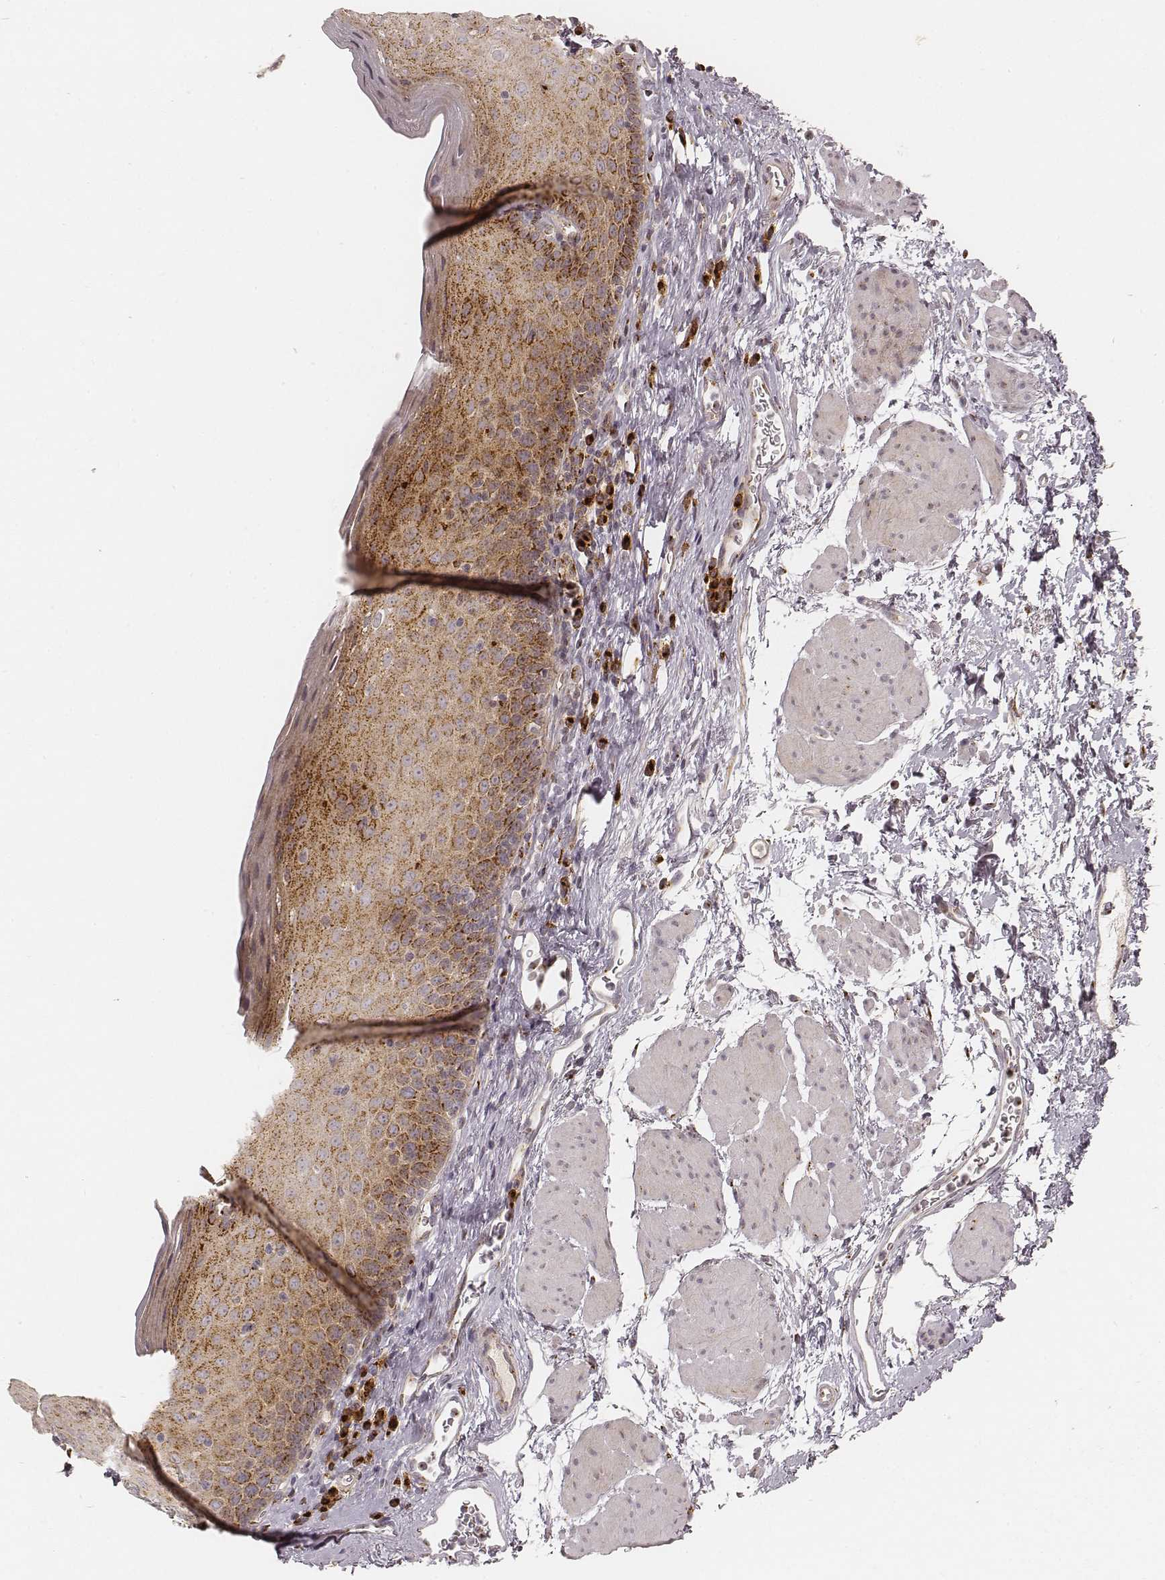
{"staining": {"intensity": "moderate", "quantity": "25%-75%", "location": "cytoplasmic/membranous"}, "tissue": "esophagus", "cell_type": "Squamous epithelial cells", "image_type": "normal", "snomed": [{"axis": "morphology", "description": "Normal tissue, NOS"}, {"axis": "topography", "description": "Esophagus"}], "caption": "Immunohistochemical staining of benign human esophagus shows medium levels of moderate cytoplasmic/membranous positivity in approximately 25%-75% of squamous epithelial cells. (DAB IHC, brown staining for protein, blue staining for nuclei).", "gene": "GORASP2", "patient": {"sex": "female", "age": 64}}